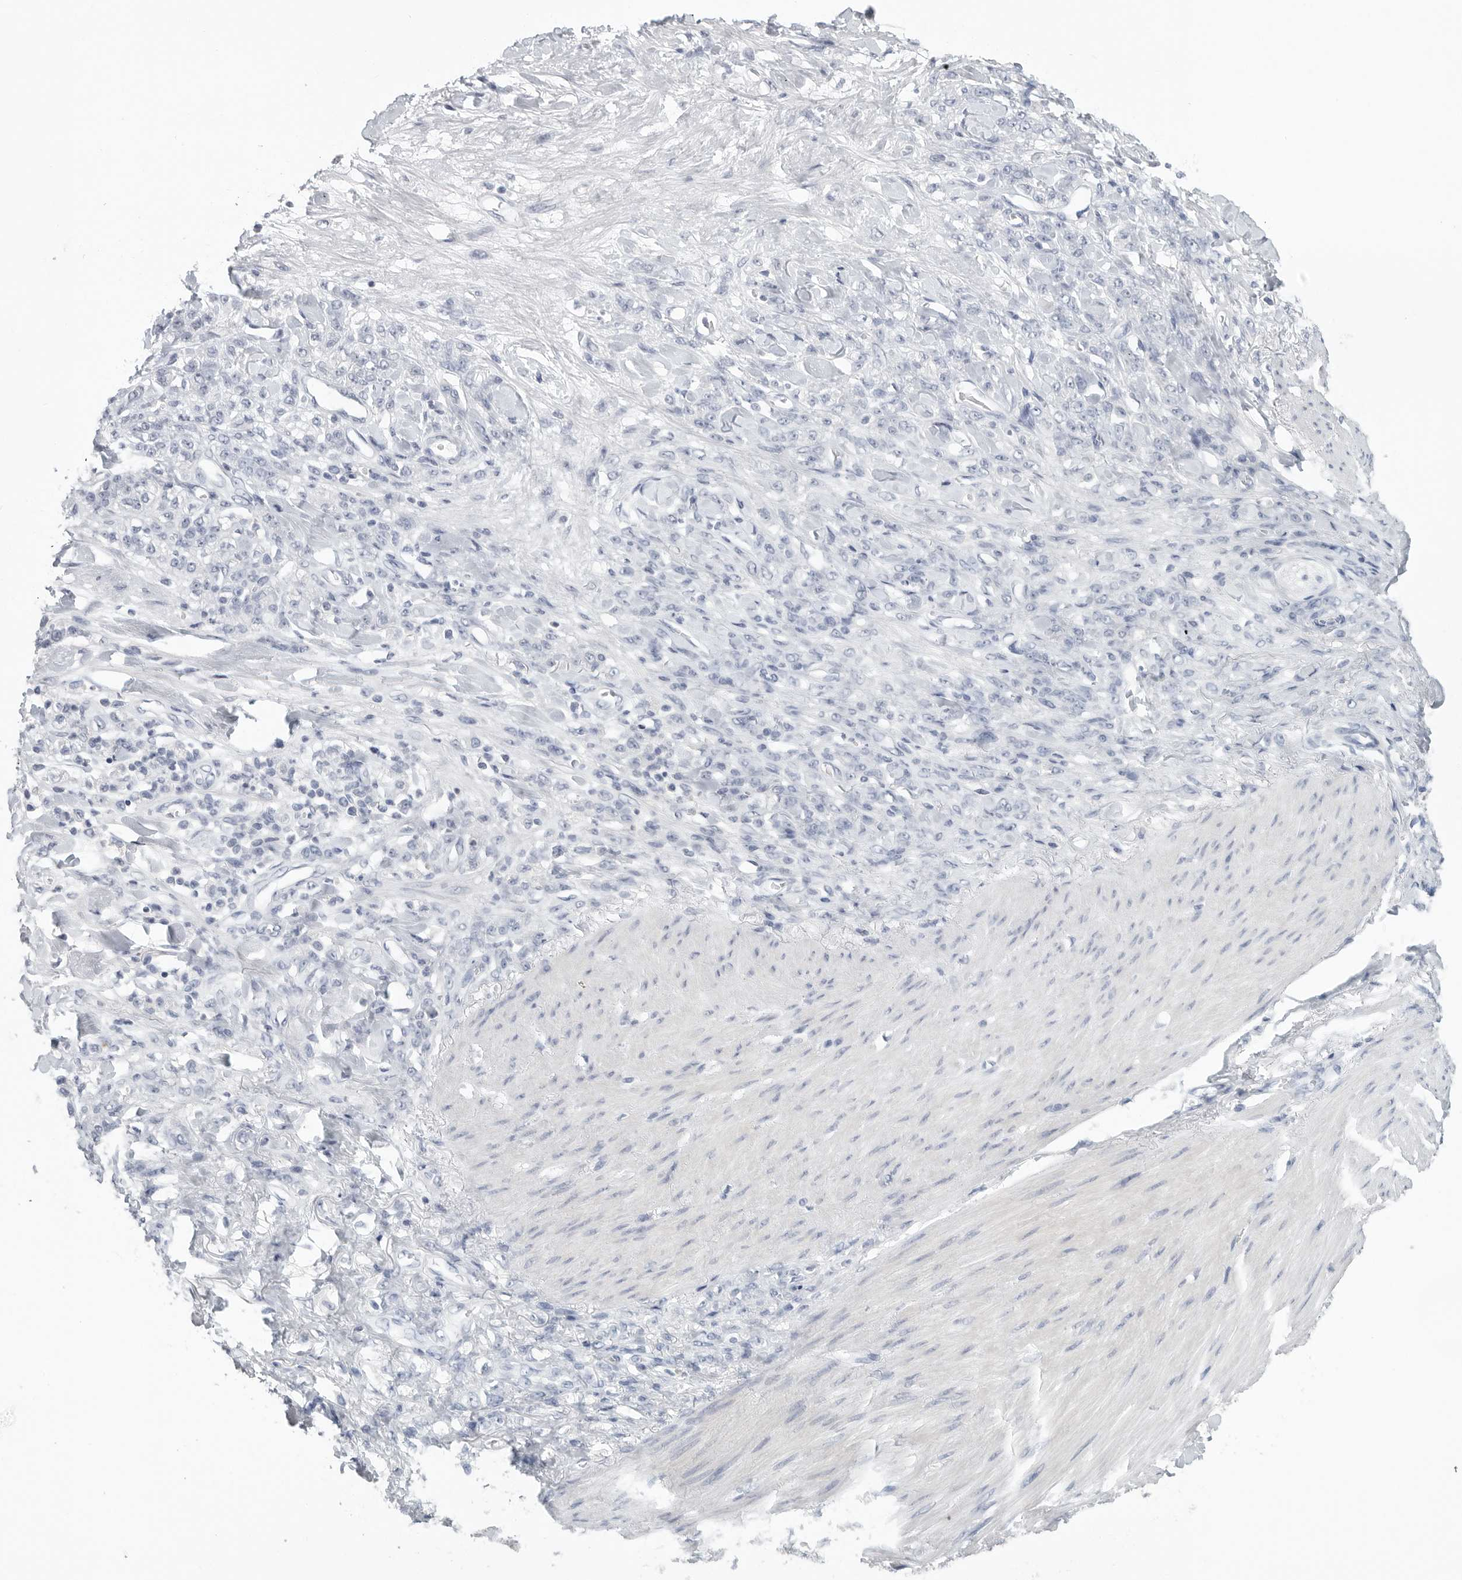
{"staining": {"intensity": "negative", "quantity": "none", "location": "none"}, "tissue": "stomach cancer", "cell_type": "Tumor cells", "image_type": "cancer", "snomed": [{"axis": "morphology", "description": "Normal tissue, NOS"}, {"axis": "morphology", "description": "Adenocarcinoma, NOS"}, {"axis": "topography", "description": "Stomach"}], "caption": "DAB immunohistochemical staining of stomach cancer (adenocarcinoma) demonstrates no significant expression in tumor cells. (Brightfield microscopy of DAB (3,3'-diaminobenzidine) IHC at high magnification).", "gene": "DNAJC11", "patient": {"sex": "male", "age": 82}}